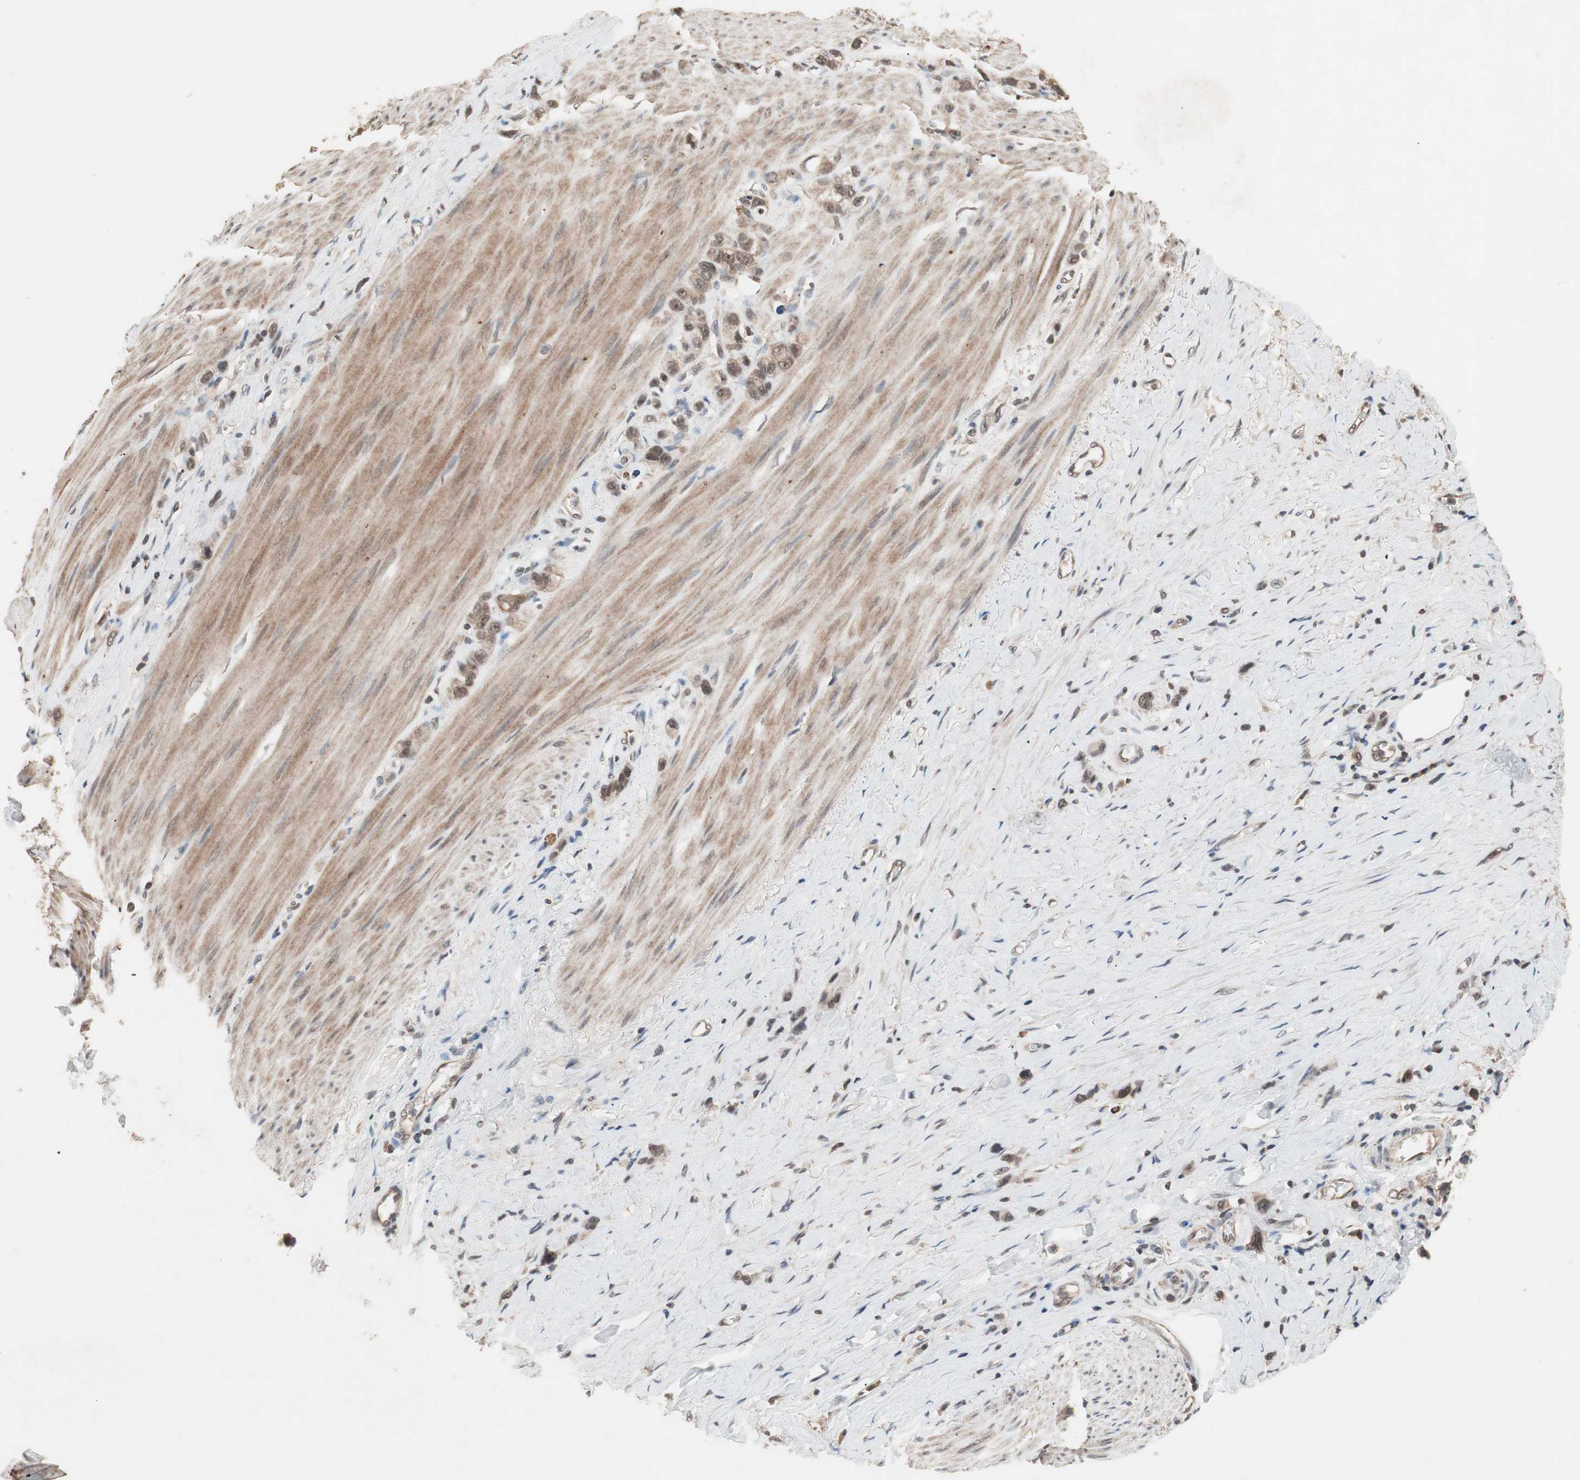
{"staining": {"intensity": "moderate", "quantity": ">75%", "location": "cytoplasmic/membranous,nuclear"}, "tissue": "stomach cancer", "cell_type": "Tumor cells", "image_type": "cancer", "snomed": [{"axis": "morphology", "description": "Normal tissue, NOS"}, {"axis": "morphology", "description": "Adenocarcinoma, NOS"}, {"axis": "morphology", "description": "Adenocarcinoma, High grade"}, {"axis": "topography", "description": "Stomach, upper"}, {"axis": "topography", "description": "Stomach"}], "caption": "Stomach cancer tissue demonstrates moderate cytoplasmic/membranous and nuclear expression in about >75% of tumor cells", "gene": "GART", "patient": {"sex": "female", "age": 65}}